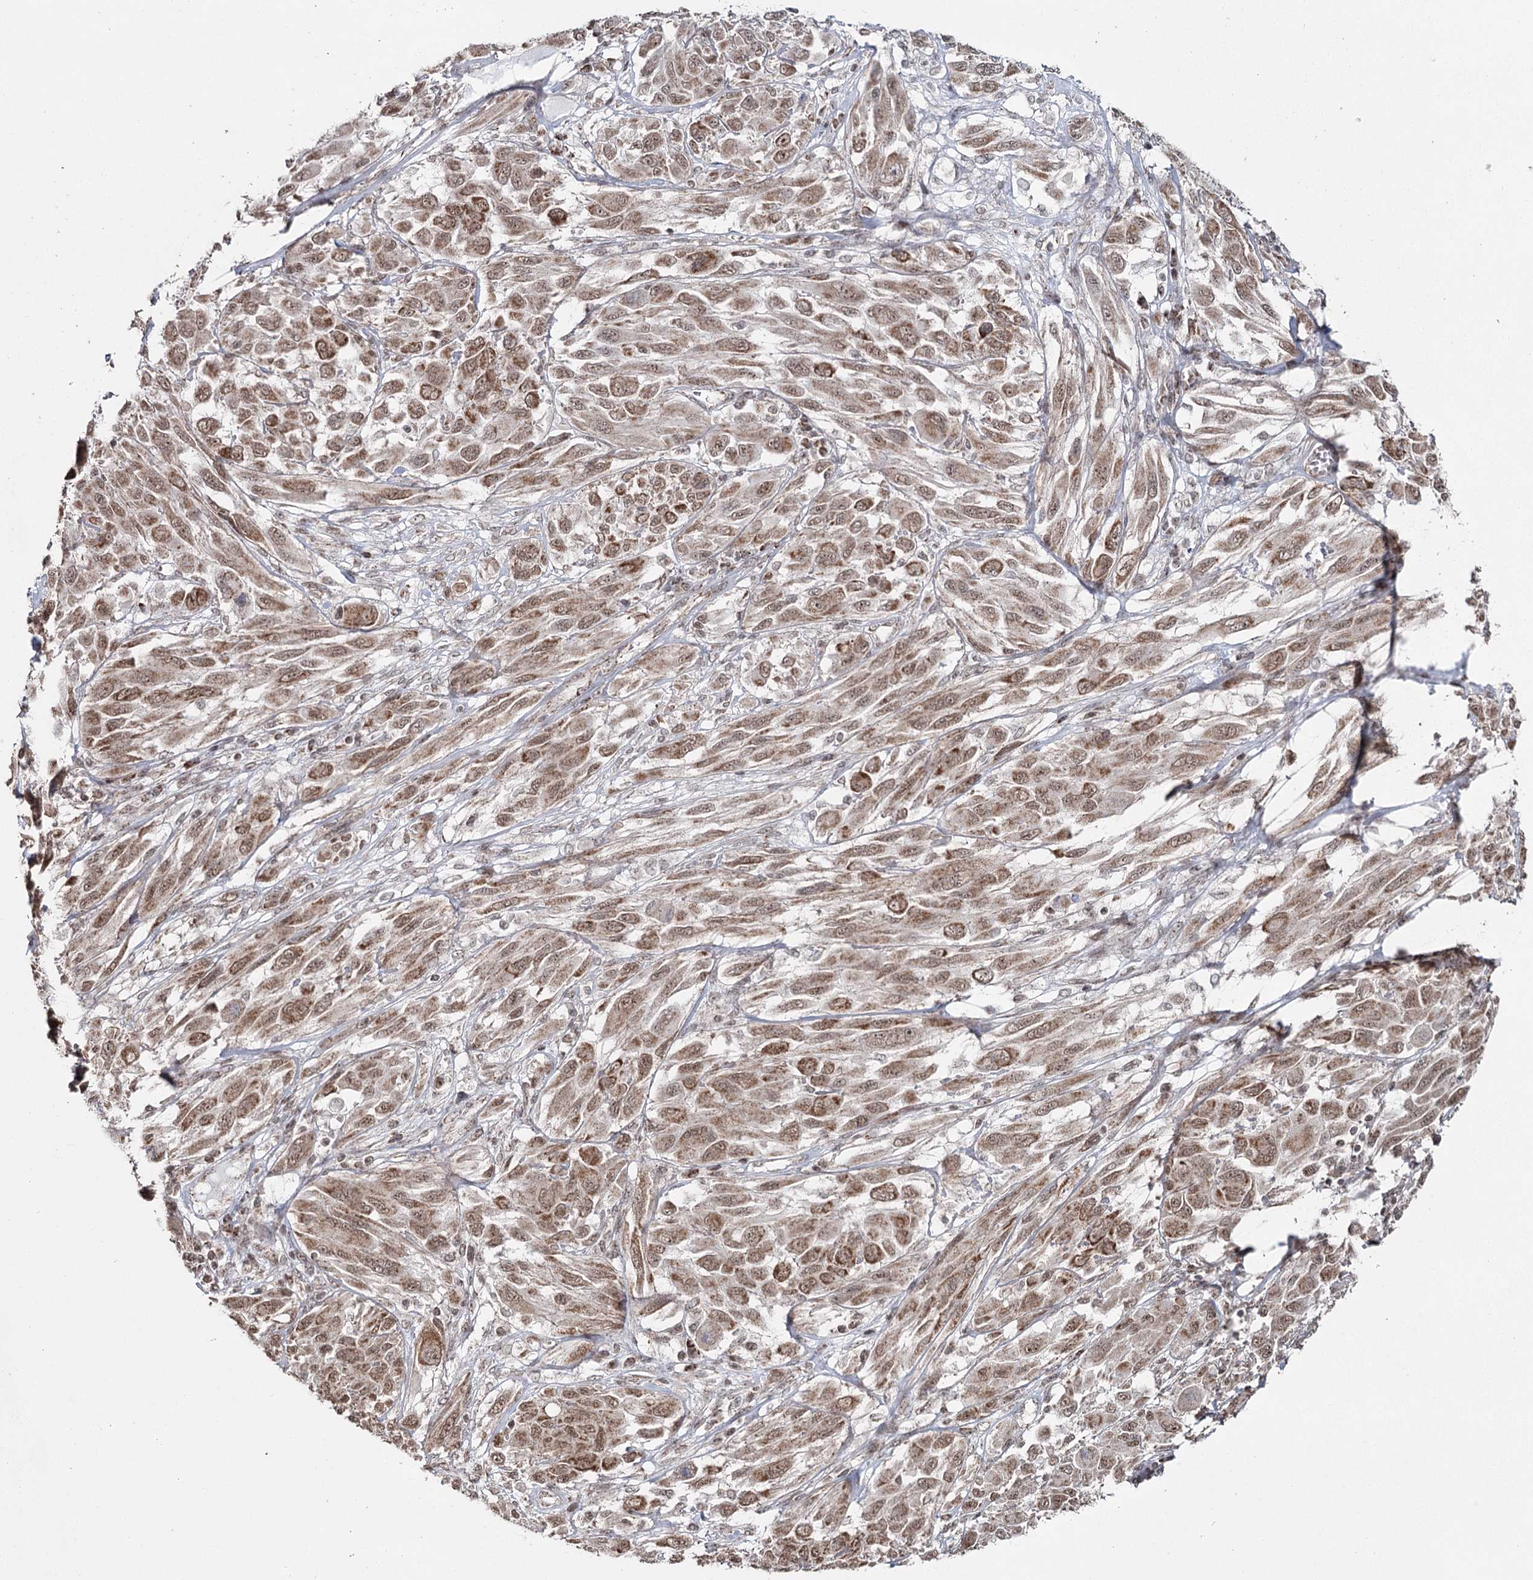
{"staining": {"intensity": "moderate", "quantity": ">75%", "location": "cytoplasmic/membranous"}, "tissue": "melanoma", "cell_type": "Tumor cells", "image_type": "cancer", "snomed": [{"axis": "morphology", "description": "Malignant melanoma, NOS"}, {"axis": "topography", "description": "Skin"}], "caption": "Immunohistochemistry (IHC) (DAB) staining of melanoma shows moderate cytoplasmic/membranous protein staining in about >75% of tumor cells.", "gene": "PDHX", "patient": {"sex": "female", "age": 91}}